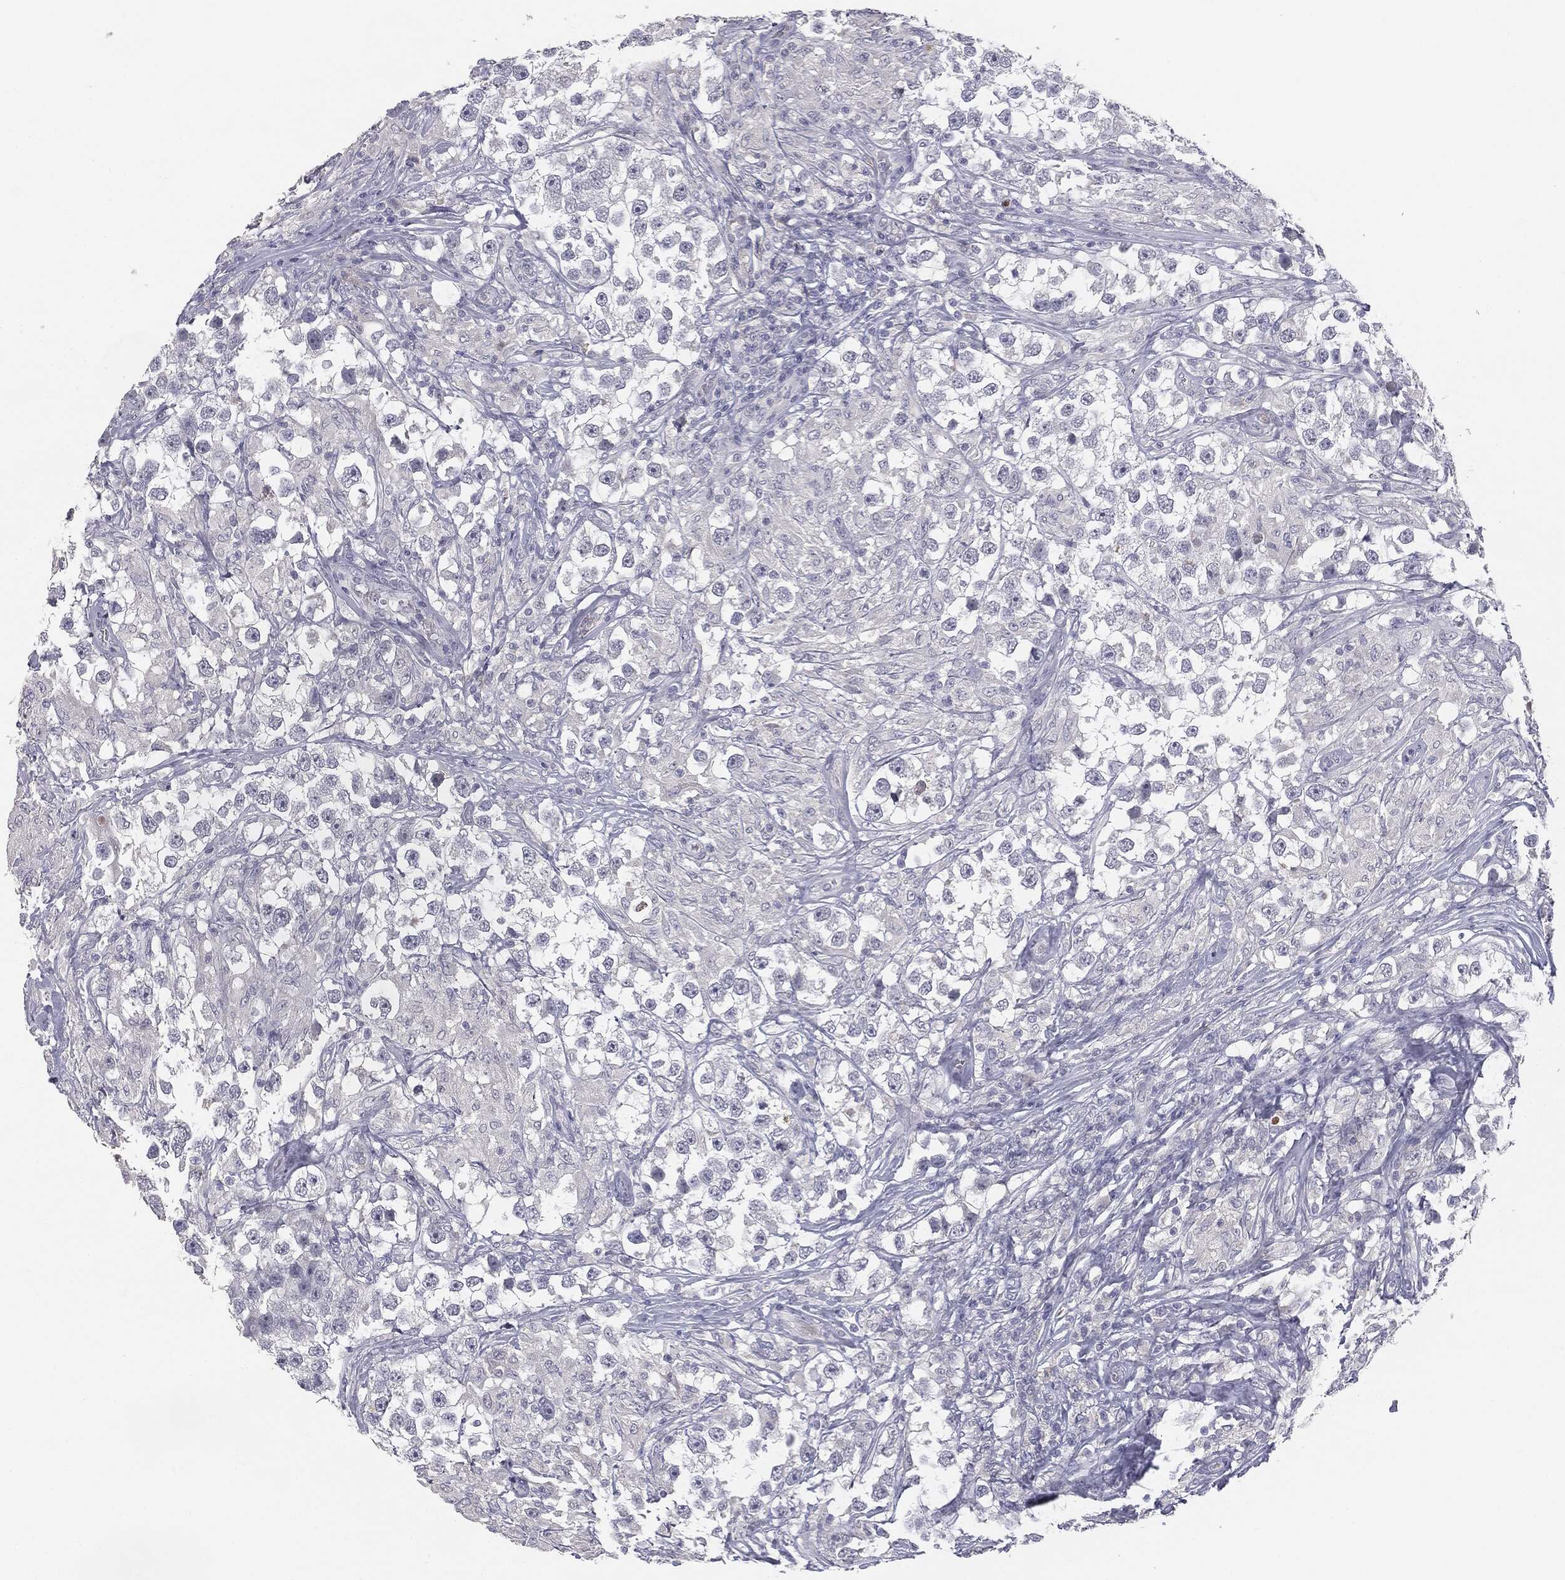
{"staining": {"intensity": "negative", "quantity": "none", "location": "none"}, "tissue": "testis cancer", "cell_type": "Tumor cells", "image_type": "cancer", "snomed": [{"axis": "morphology", "description": "Seminoma, NOS"}, {"axis": "topography", "description": "Testis"}], "caption": "Tumor cells are negative for protein expression in human testis seminoma.", "gene": "MUC1", "patient": {"sex": "male", "age": 46}}